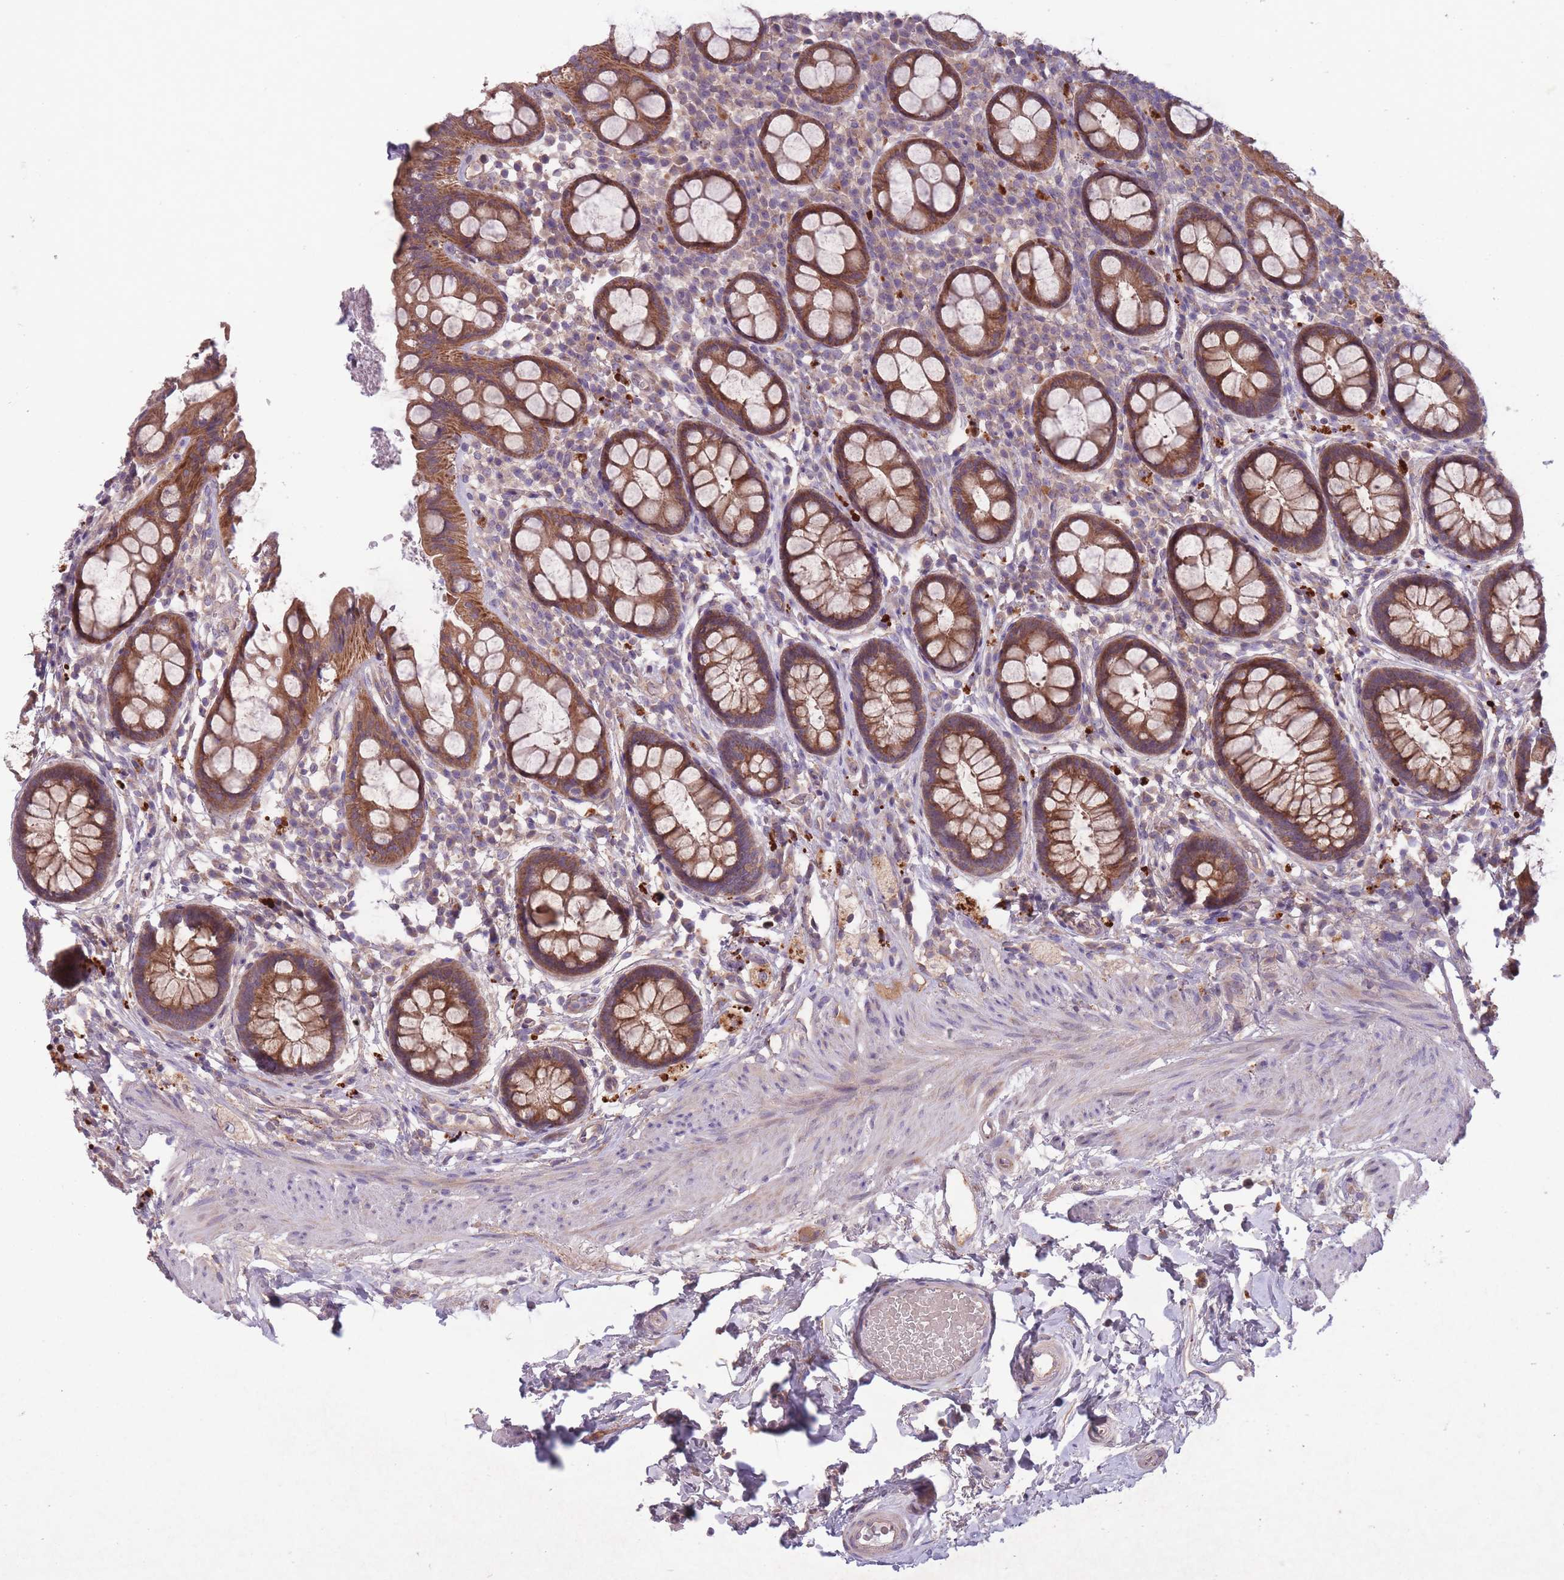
{"staining": {"intensity": "strong", "quantity": ">75%", "location": "cytoplasmic/membranous"}, "tissue": "rectum", "cell_type": "Glandular cells", "image_type": "normal", "snomed": [{"axis": "morphology", "description": "Normal tissue, NOS"}, {"axis": "topography", "description": "Rectum"}, {"axis": "topography", "description": "Peripheral nerve tissue"}], "caption": "Glandular cells reveal high levels of strong cytoplasmic/membranous staining in approximately >75% of cells in unremarkable human rectum. (IHC, brightfield microscopy, high magnification).", "gene": "ITPKC", "patient": {"sex": "female", "age": 69}}